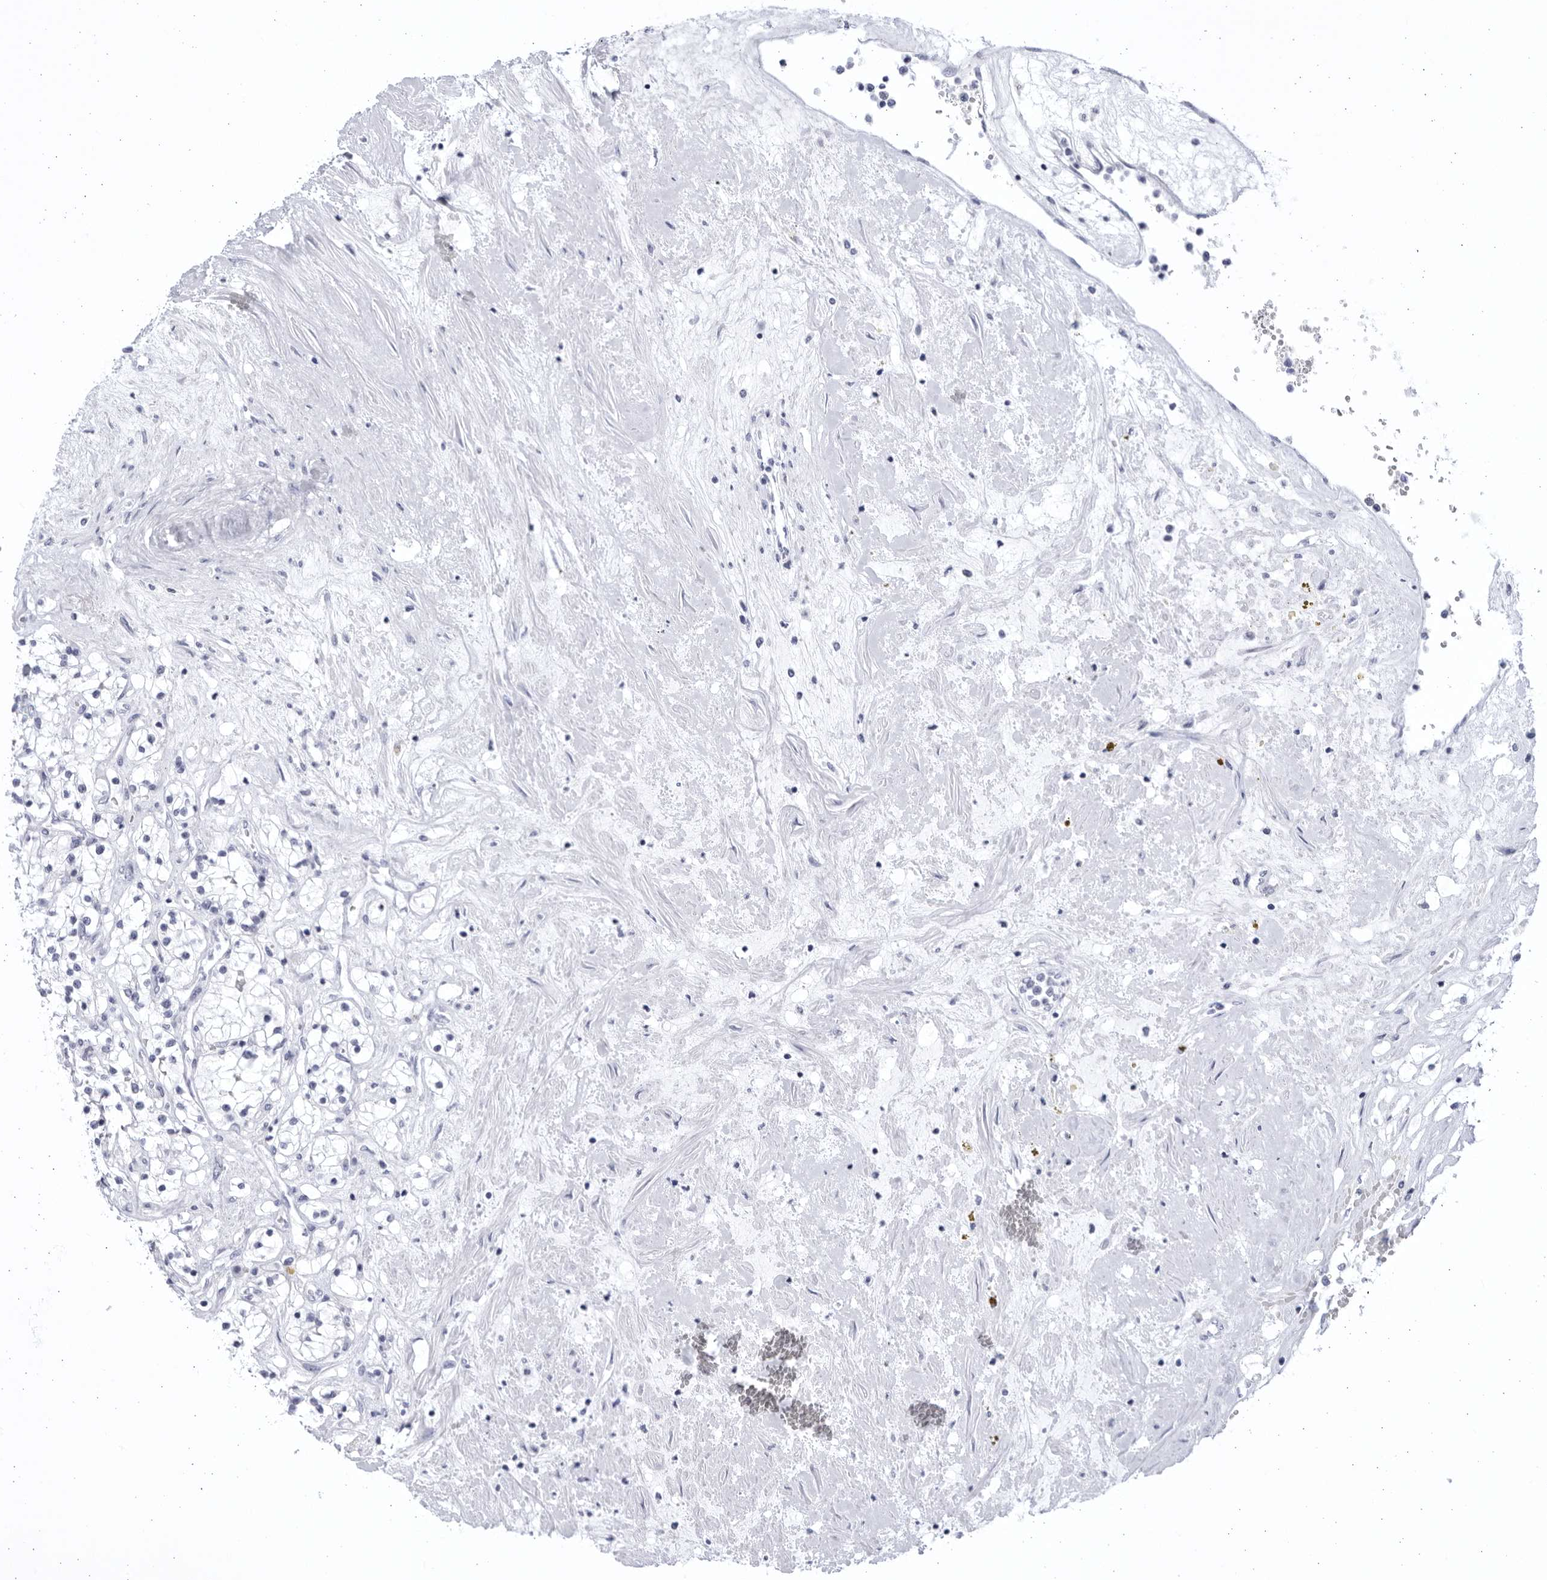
{"staining": {"intensity": "negative", "quantity": "none", "location": "none"}, "tissue": "renal cancer", "cell_type": "Tumor cells", "image_type": "cancer", "snomed": [{"axis": "morphology", "description": "Normal tissue, NOS"}, {"axis": "morphology", "description": "Adenocarcinoma, NOS"}, {"axis": "topography", "description": "Kidney"}], "caption": "Immunohistochemistry histopathology image of renal cancer (adenocarcinoma) stained for a protein (brown), which exhibits no expression in tumor cells.", "gene": "CCDC181", "patient": {"sex": "male", "age": 68}}